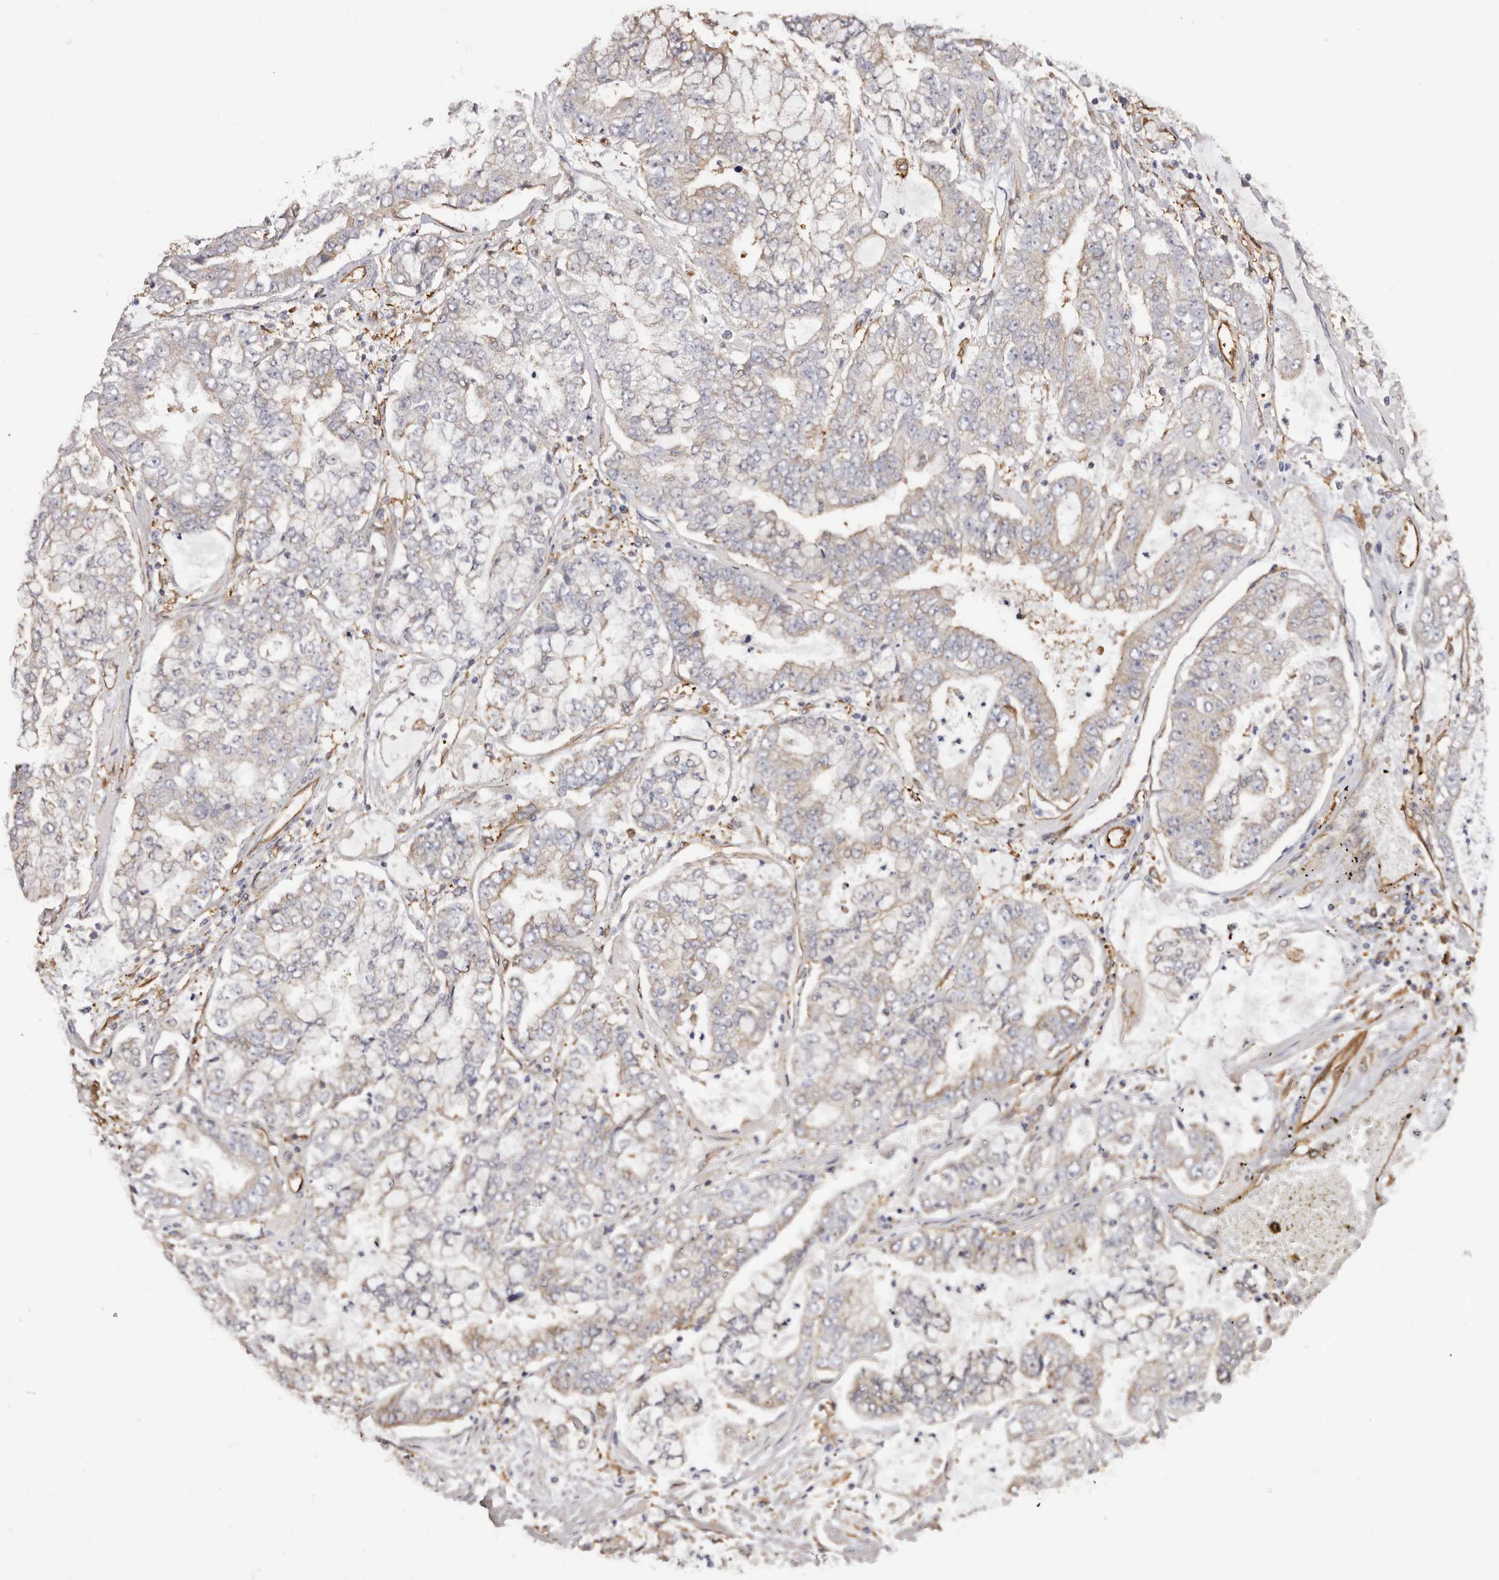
{"staining": {"intensity": "weak", "quantity": "25%-75%", "location": "cytoplasmic/membranous"}, "tissue": "stomach cancer", "cell_type": "Tumor cells", "image_type": "cancer", "snomed": [{"axis": "morphology", "description": "Adenocarcinoma, NOS"}, {"axis": "topography", "description": "Stomach"}], "caption": "Immunohistochemistry (IHC) image of neoplastic tissue: human stomach cancer stained using immunohistochemistry (IHC) exhibits low levels of weak protein expression localized specifically in the cytoplasmic/membranous of tumor cells, appearing as a cytoplasmic/membranous brown color.", "gene": "LAP3", "patient": {"sex": "male", "age": 76}}